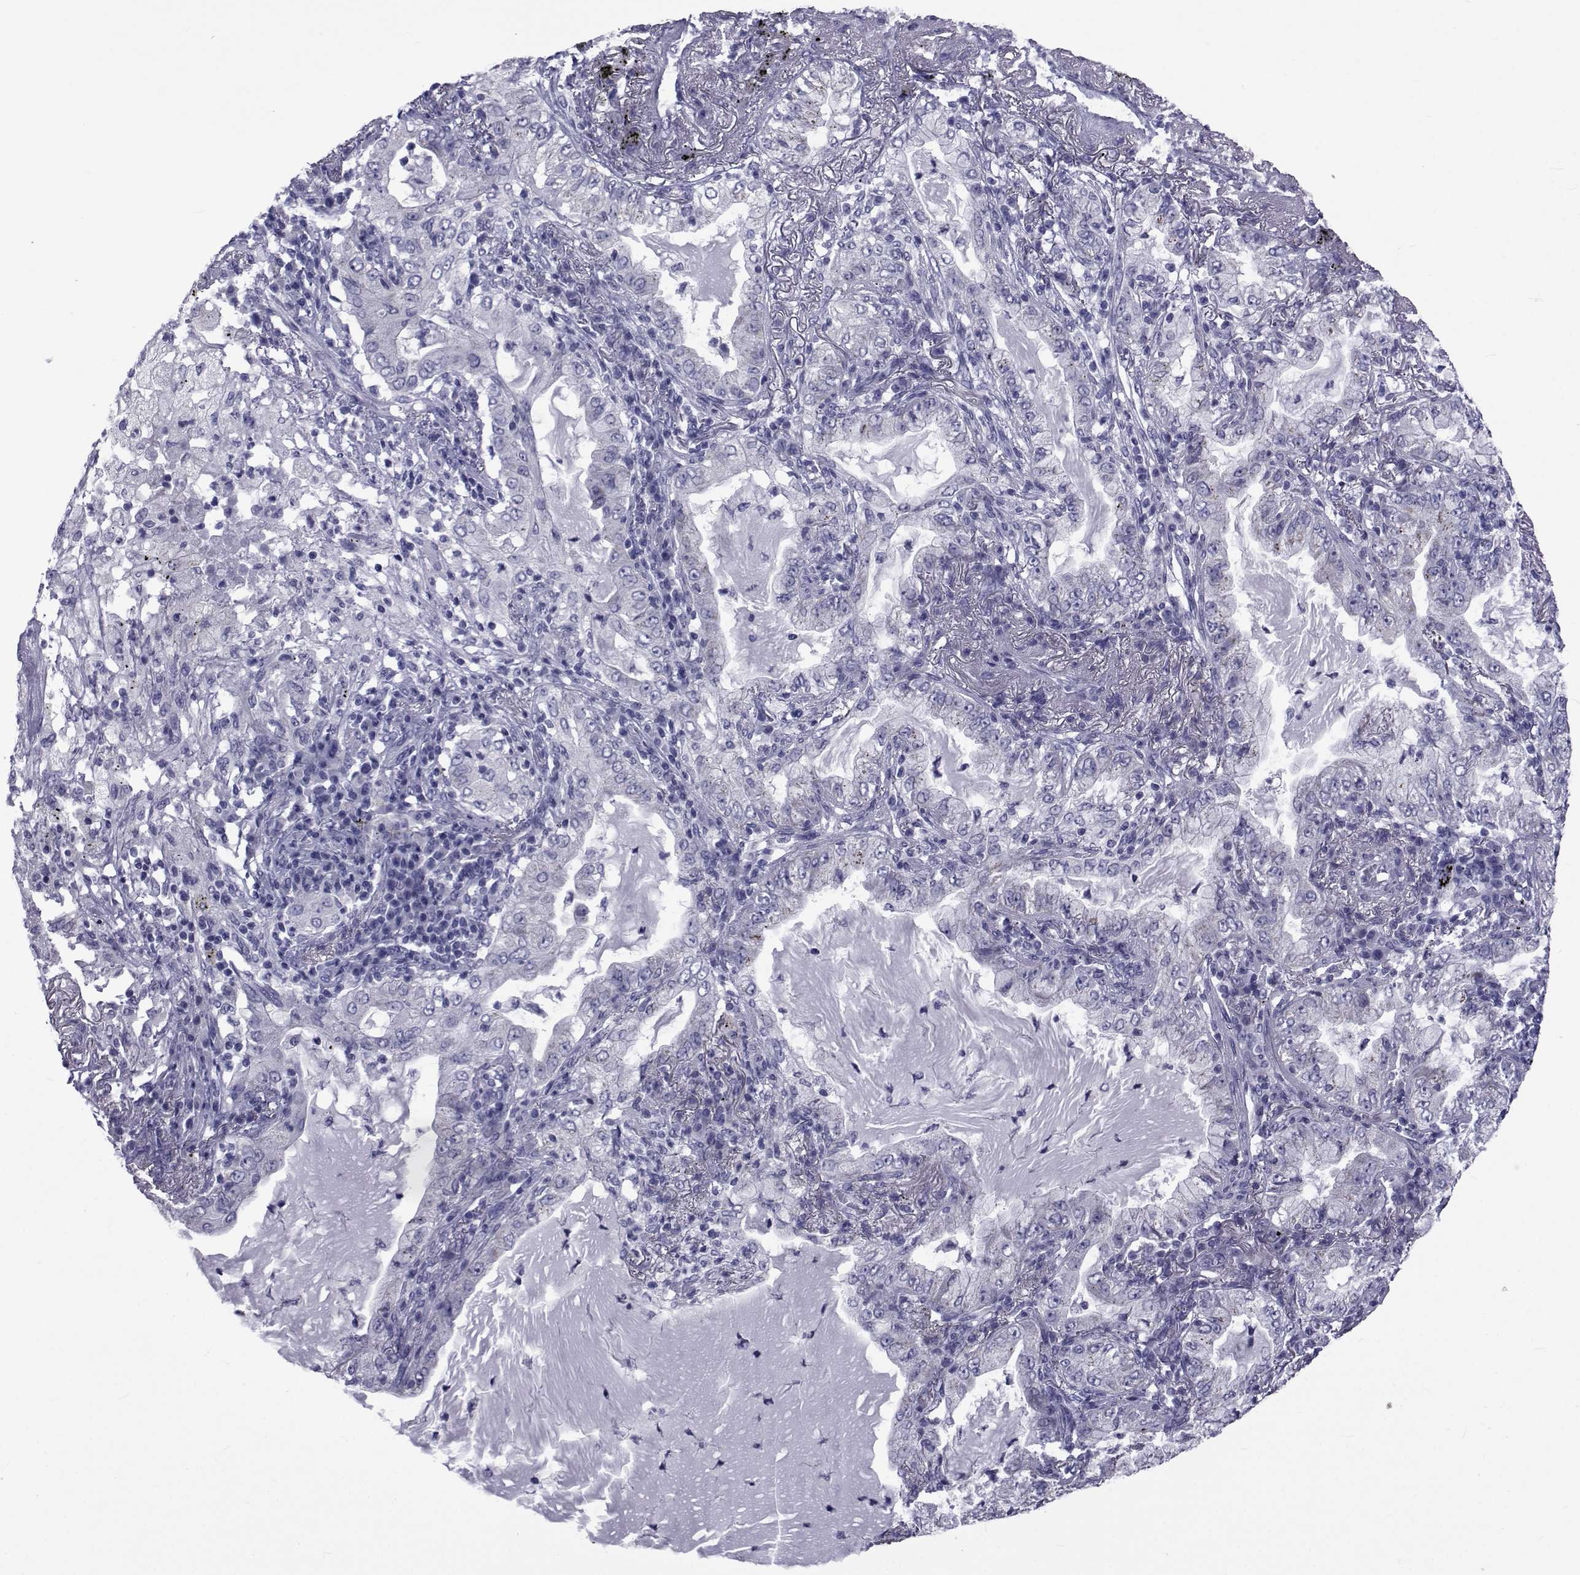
{"staining": {"intensity": "negative", "quantity": "none", "location": "none"}, "tissue": "lung cancer", "cell_type": "Tumor cells", "image_type": "cancer", "snomed": [{"axis": "morphology", "description": "Adenocarcinoma, NOS"}, {"axis": "topography", "description": "Lung"}], "caption": "Tumor cells are negative for brown protein staining in lung cancer.", "gene": "GKAP1", "patient": {"sex": "female", "age": 73}}